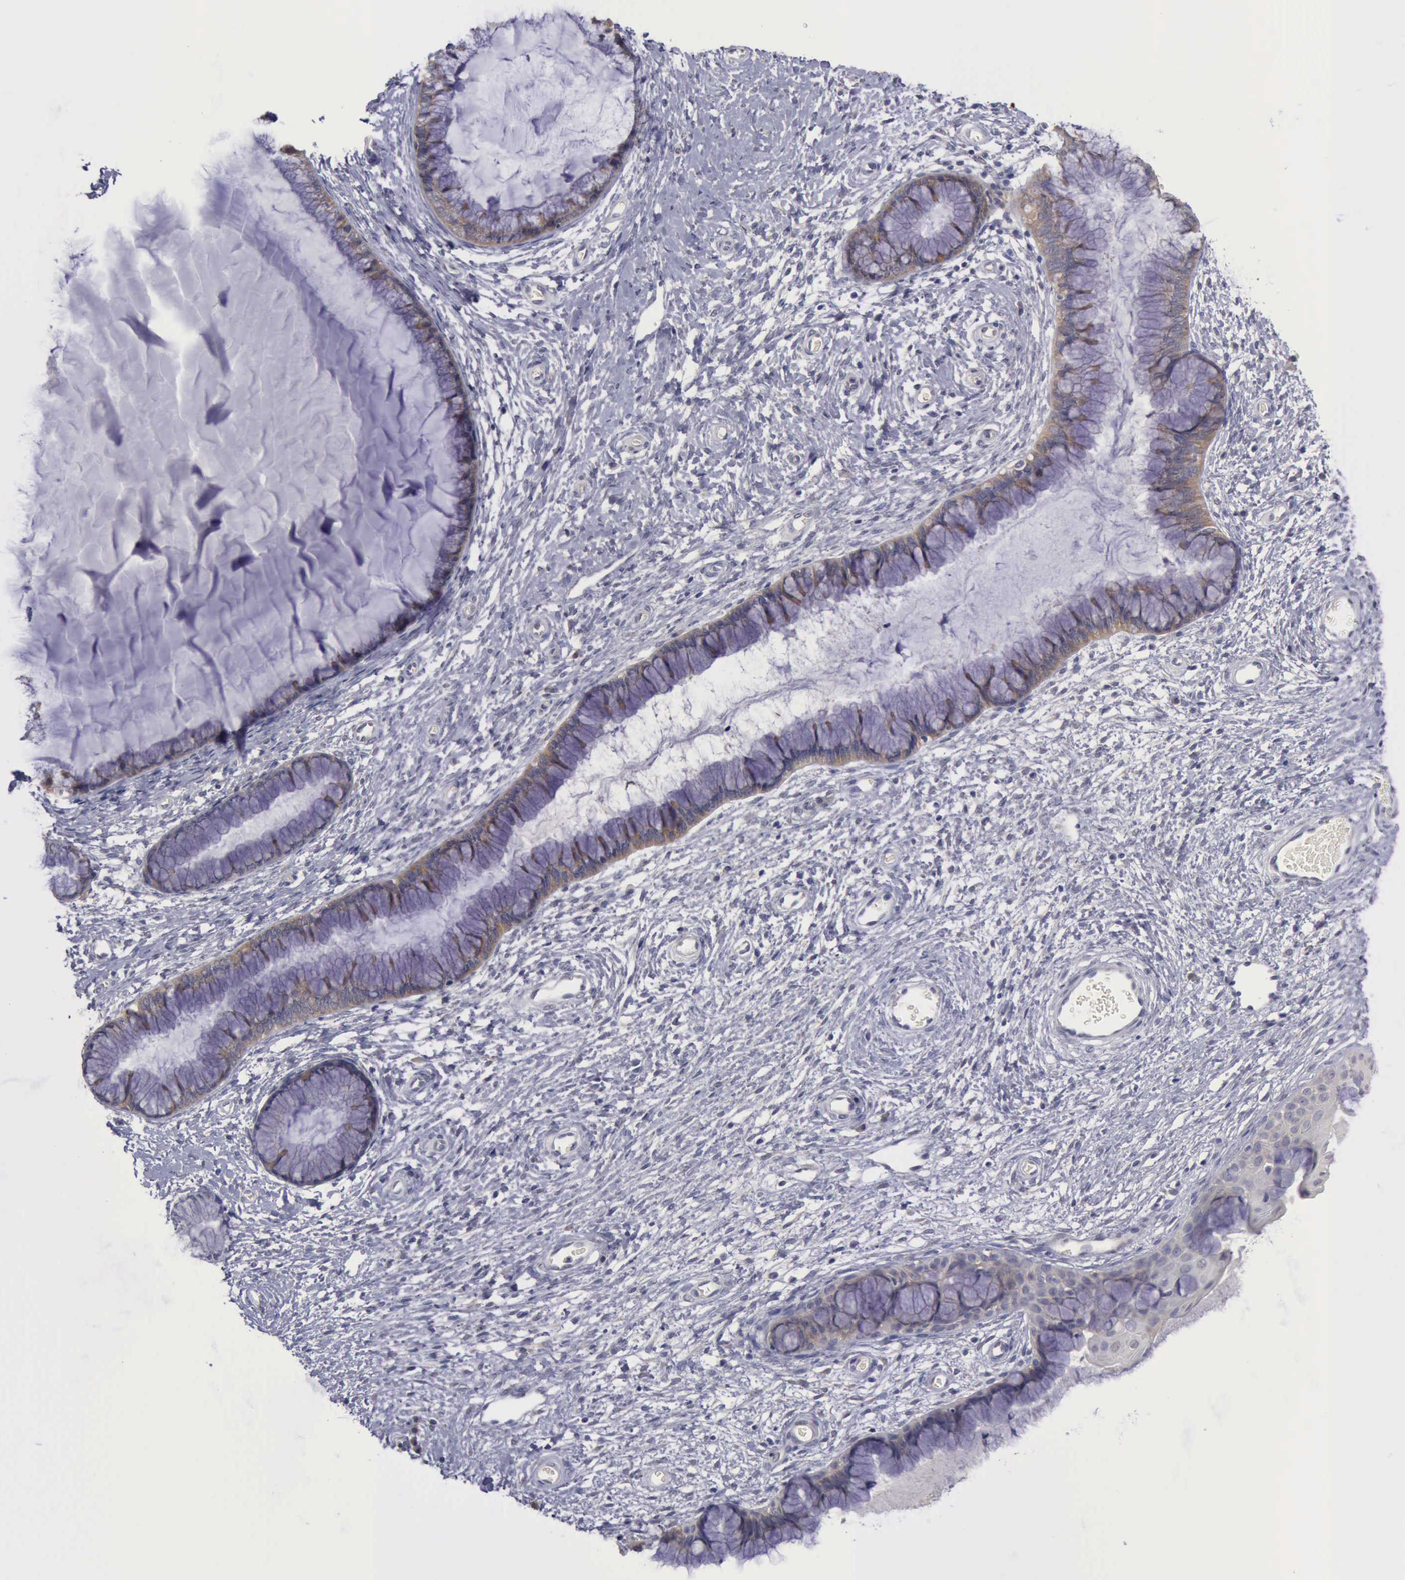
{"staining": {"intensity": "weak", "quantity": ">75%", "location": "cytoplasmic/membranous"}, "tissue": "cervix", "cell_type": "Glandular cells", "image_type": "normal", "snomed": [{"axis": "morphology", "description": "Normal tissue, NOS"}, {"axis": "topography", "description": "Cervix"}], "caption": "A brown stain highlights weak cytoplasmic/membranous positivity of a protein in glandular cells of normal cervix.", "gene": "PHKA1", "patient": {"sex": "female", "age": 27}}